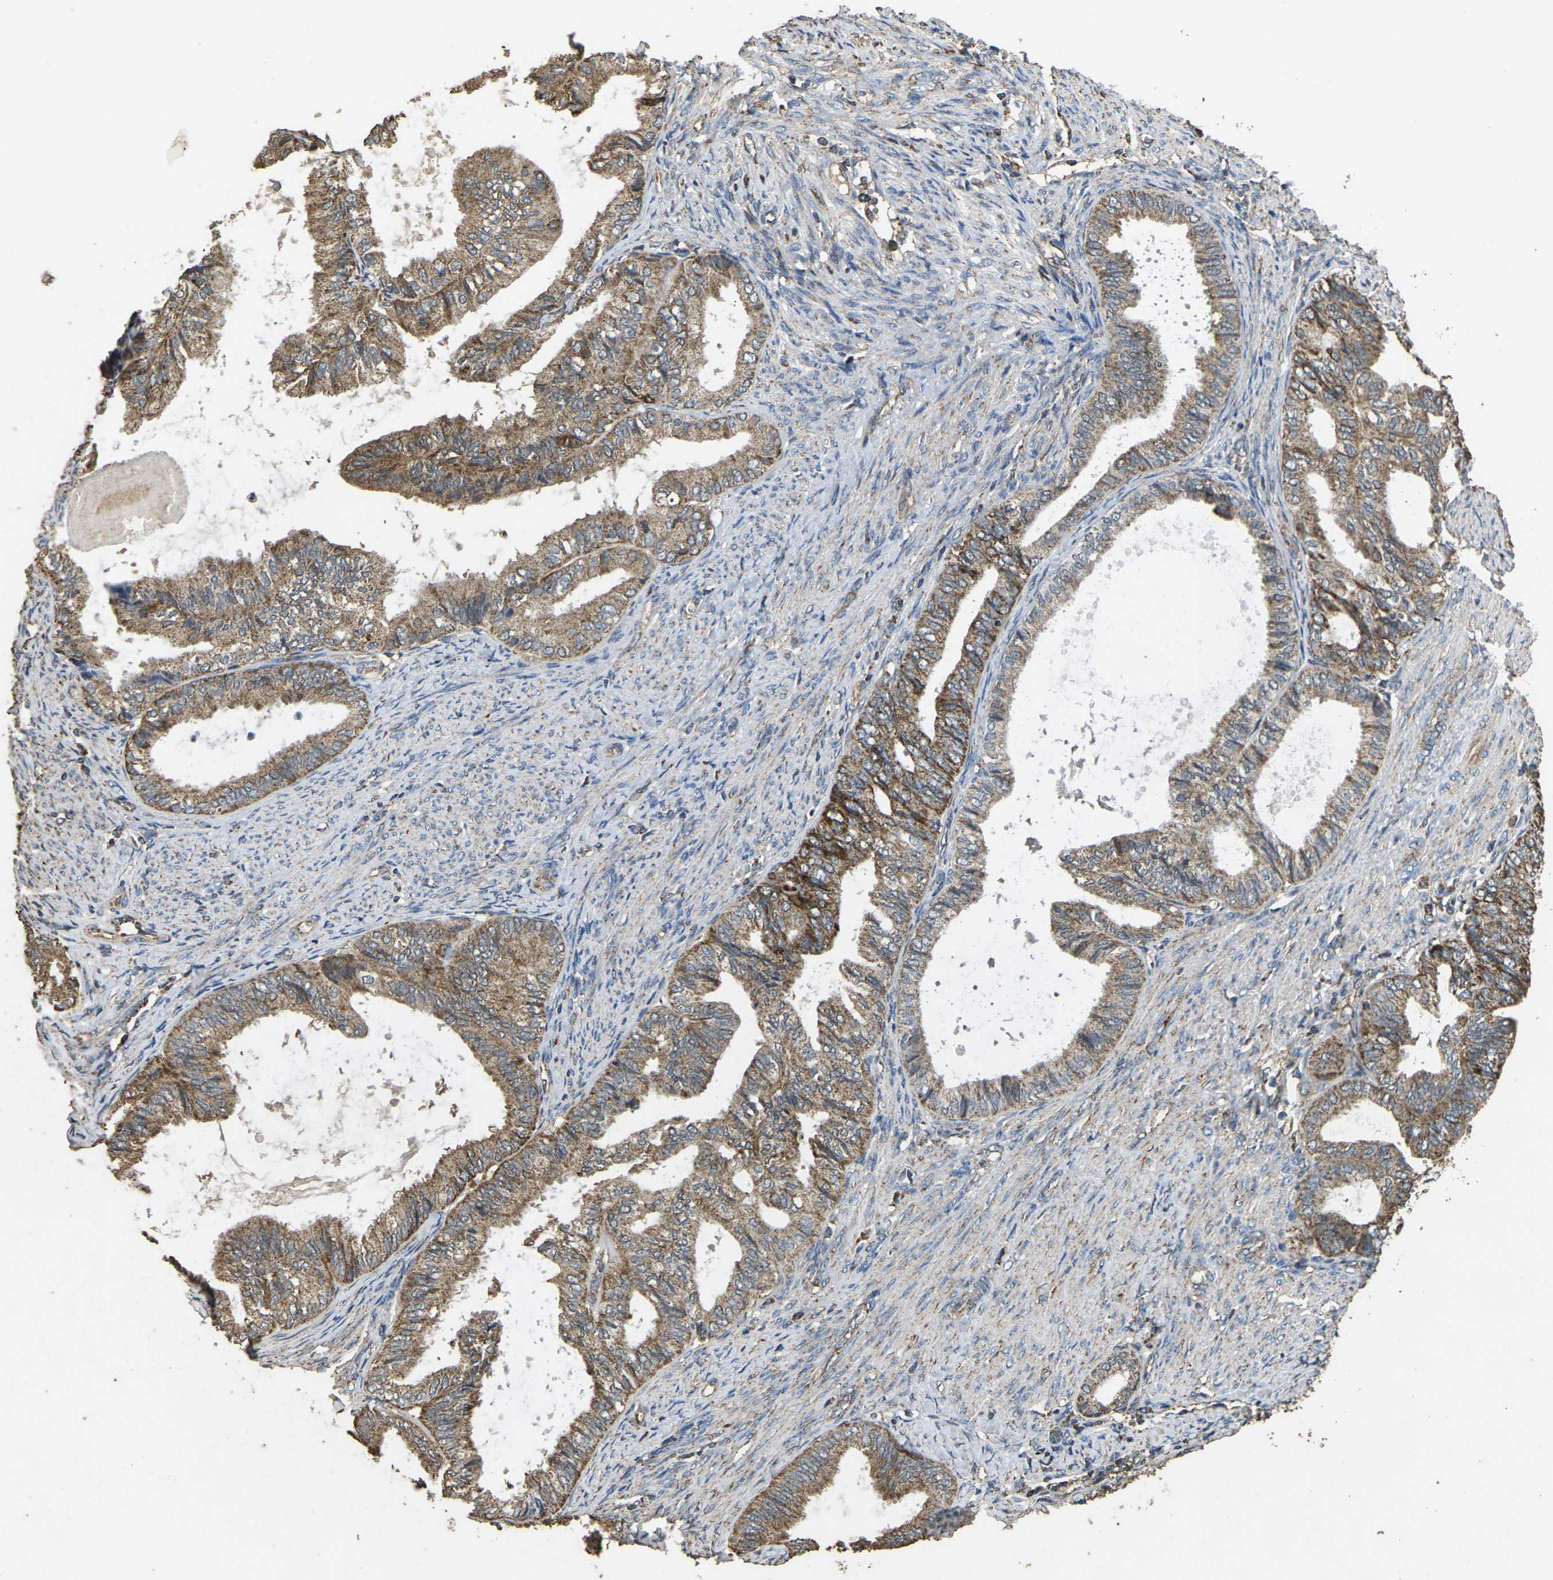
{"staining": {"intensity": "moderate", "quantity": ">75%", "location": "cytoplasmic/membranous"}, "tissue": "endometrial cancer", "cell_type": "Tumor cells", "image_type": "cancer", "snomed": [{"axis": "morphology", "description": "Adenocarcinoma, NOS"}, {"axis": "topography", "description": "Endometrium"}], "caption": "Immunohistochemical staining of human endometrial adenocarcinoma reveals moderate cytoplasmic/membranous protein expression in approximately >75% of tumor cells.", "gene": "MAPK11", "patient": {"sex": "female", "age": 86}}